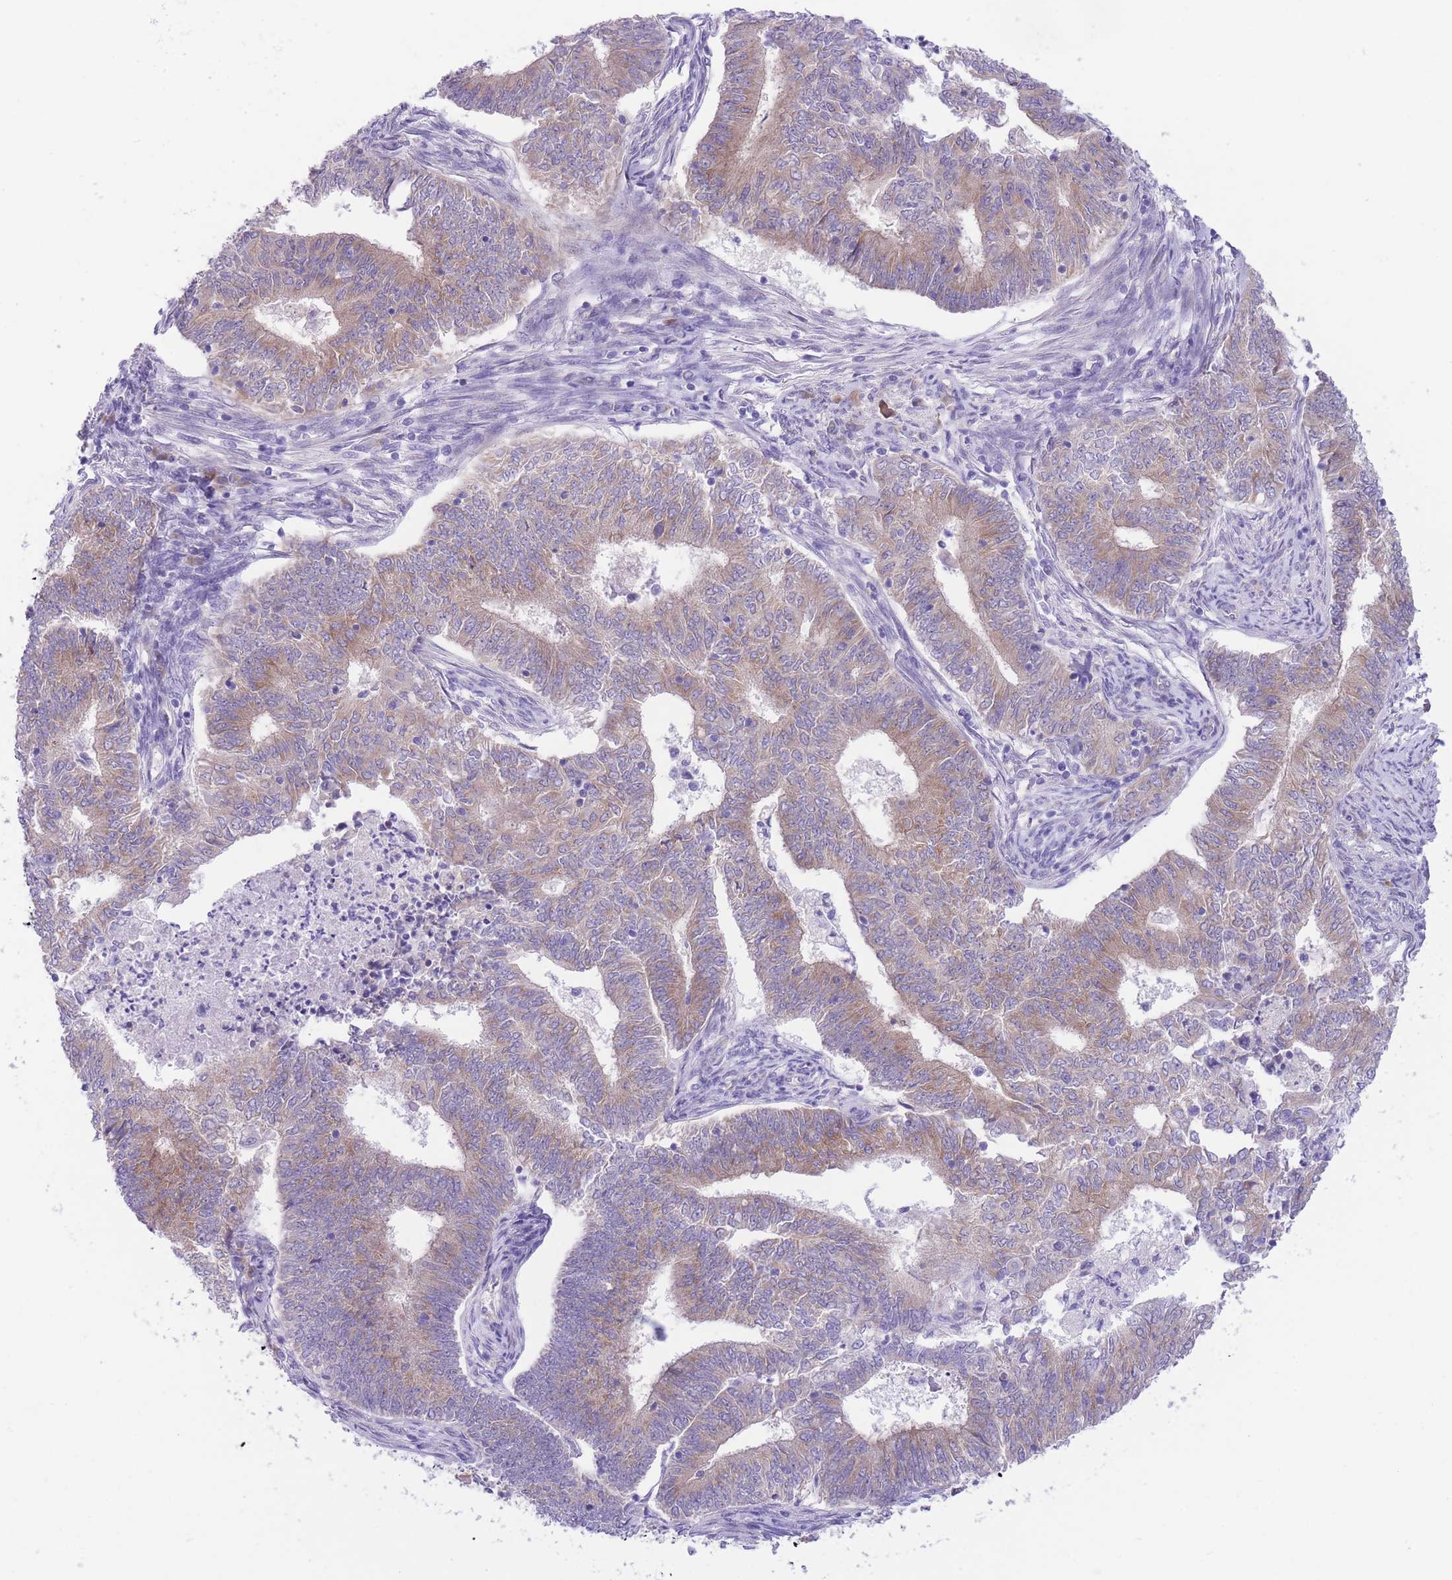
{"staining": {"intensity": "weak", "quantity": "25%-75%", "location": "cytoplasmic/membranous"}, "tissue": "endometrial cancer", "cell_type": "Tumor cells", "image_type": "cancer", "snomed": [{"axis": "morphology", "description": "Adenocarcinoma, NOS"}, {"axis": "topography", "description": "Endometrium"}], "caption": "A high-resolution histopathology image shows immunohistochemistry (IHC) staining of adenocarcinoma (endometrial), which shows weak cytoplasmic/membranous expression in approximately 25%-75% of tumor cells. (IHC, brightfield microscopy, high magnification).", "gene": "WWOX", "patient": {"sex": "female", "age": 62}}